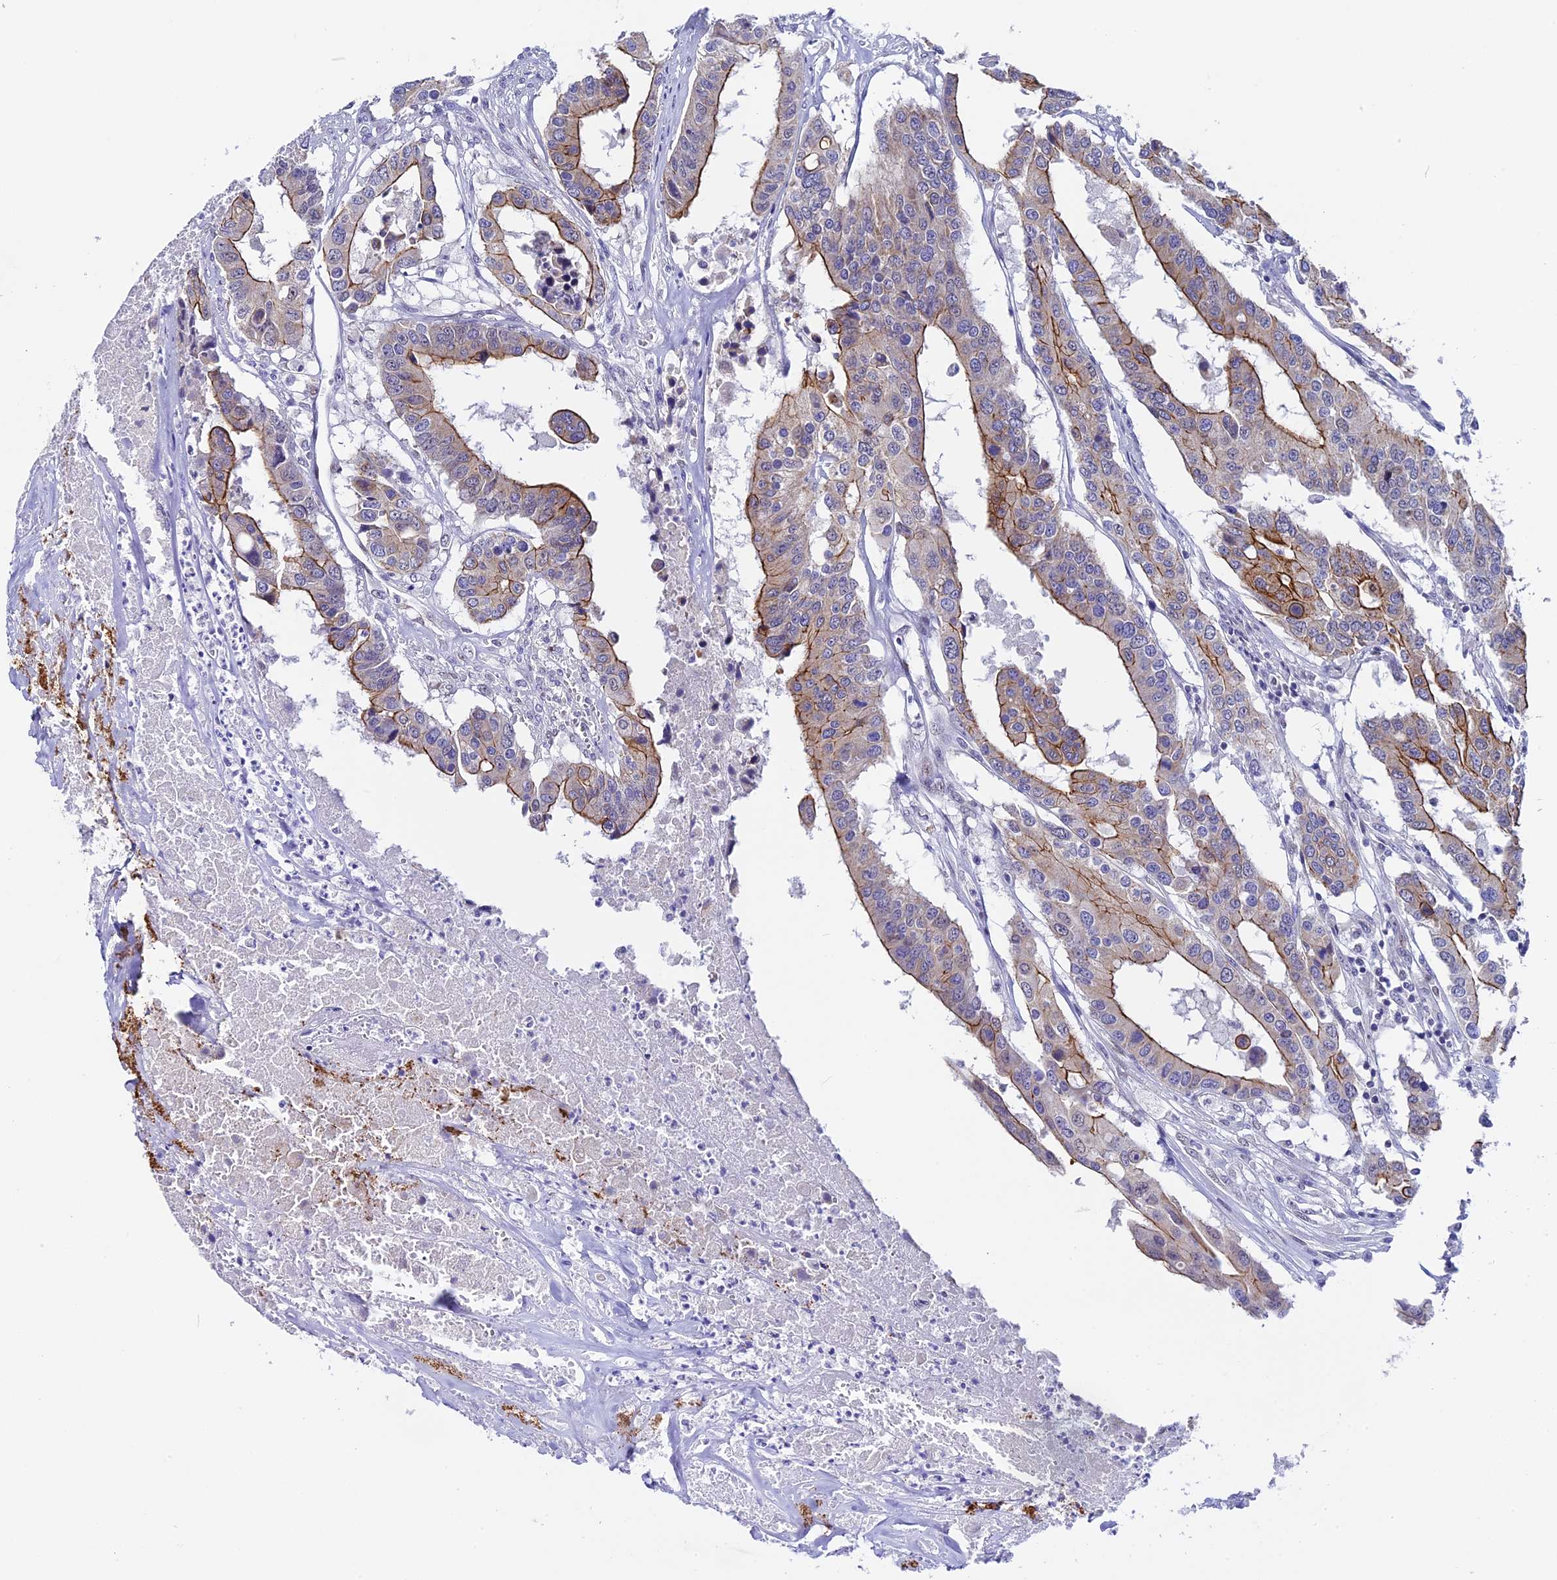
{"staining": {"intensity": "moderate", "quantity": "25%-75%", "location": "cytoplasmic/membranous"}, "tissue": "colorectal cancer", "cell_type": "Tumor cells", "image_type": "cancer", "snomed": [{"axis": "morphology", "description": "Adenocarcinoma, NOS"}, {"axis": "topography", "description": "Colon"}], "caption": "Protein expression by IHC exhibits moderate cytoplasmic/membranous positivity in approximately 25%-75% of tumor cells in adenocarcinoma (colorectal). Nuclei are stained in blue.", "gene": "OSGEP", "patient": {"sex": "male", "age": 77}}